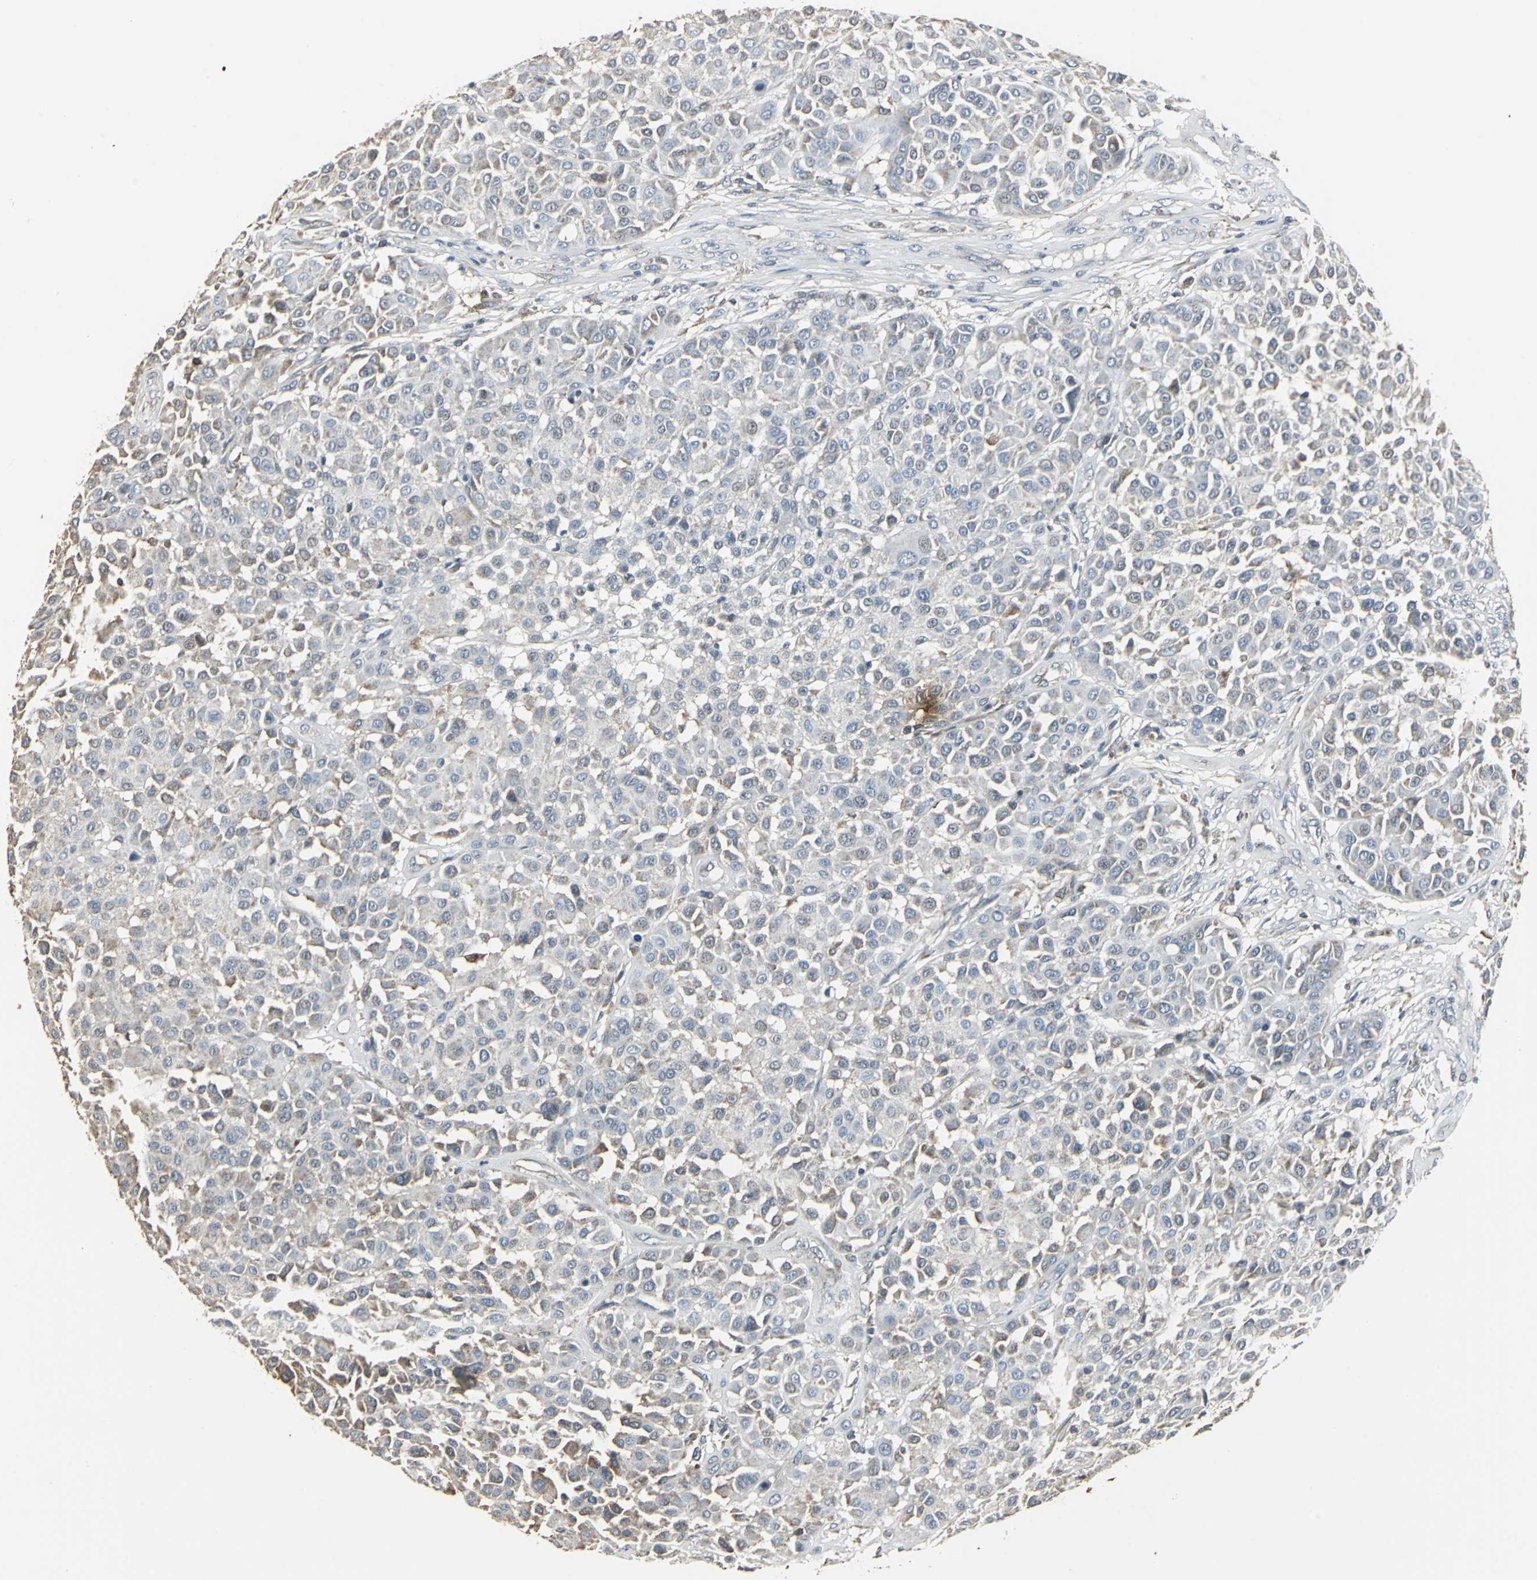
{"staining": {"intensity": "weak", "quantity": "25%-75%", "location": "cytoplasmic/membranous"}, "tissue": "melanoma", "cell_type": "Tumor cells", "image_type": "cancer", "snomed": [{"axis": "morphology", "description": "Malignant melanoma, Metastatic site"}, {"axis": "topography", "description": "Soft tissue"}], "caption": "Human melanoma stained for a protein (brown) displays weak cytoplasmic/membranous positive expression in approximately 25%-75% of tumor cells.", "gene": "DNAJB4", "patient": {"sex": "male", "age": 41}}